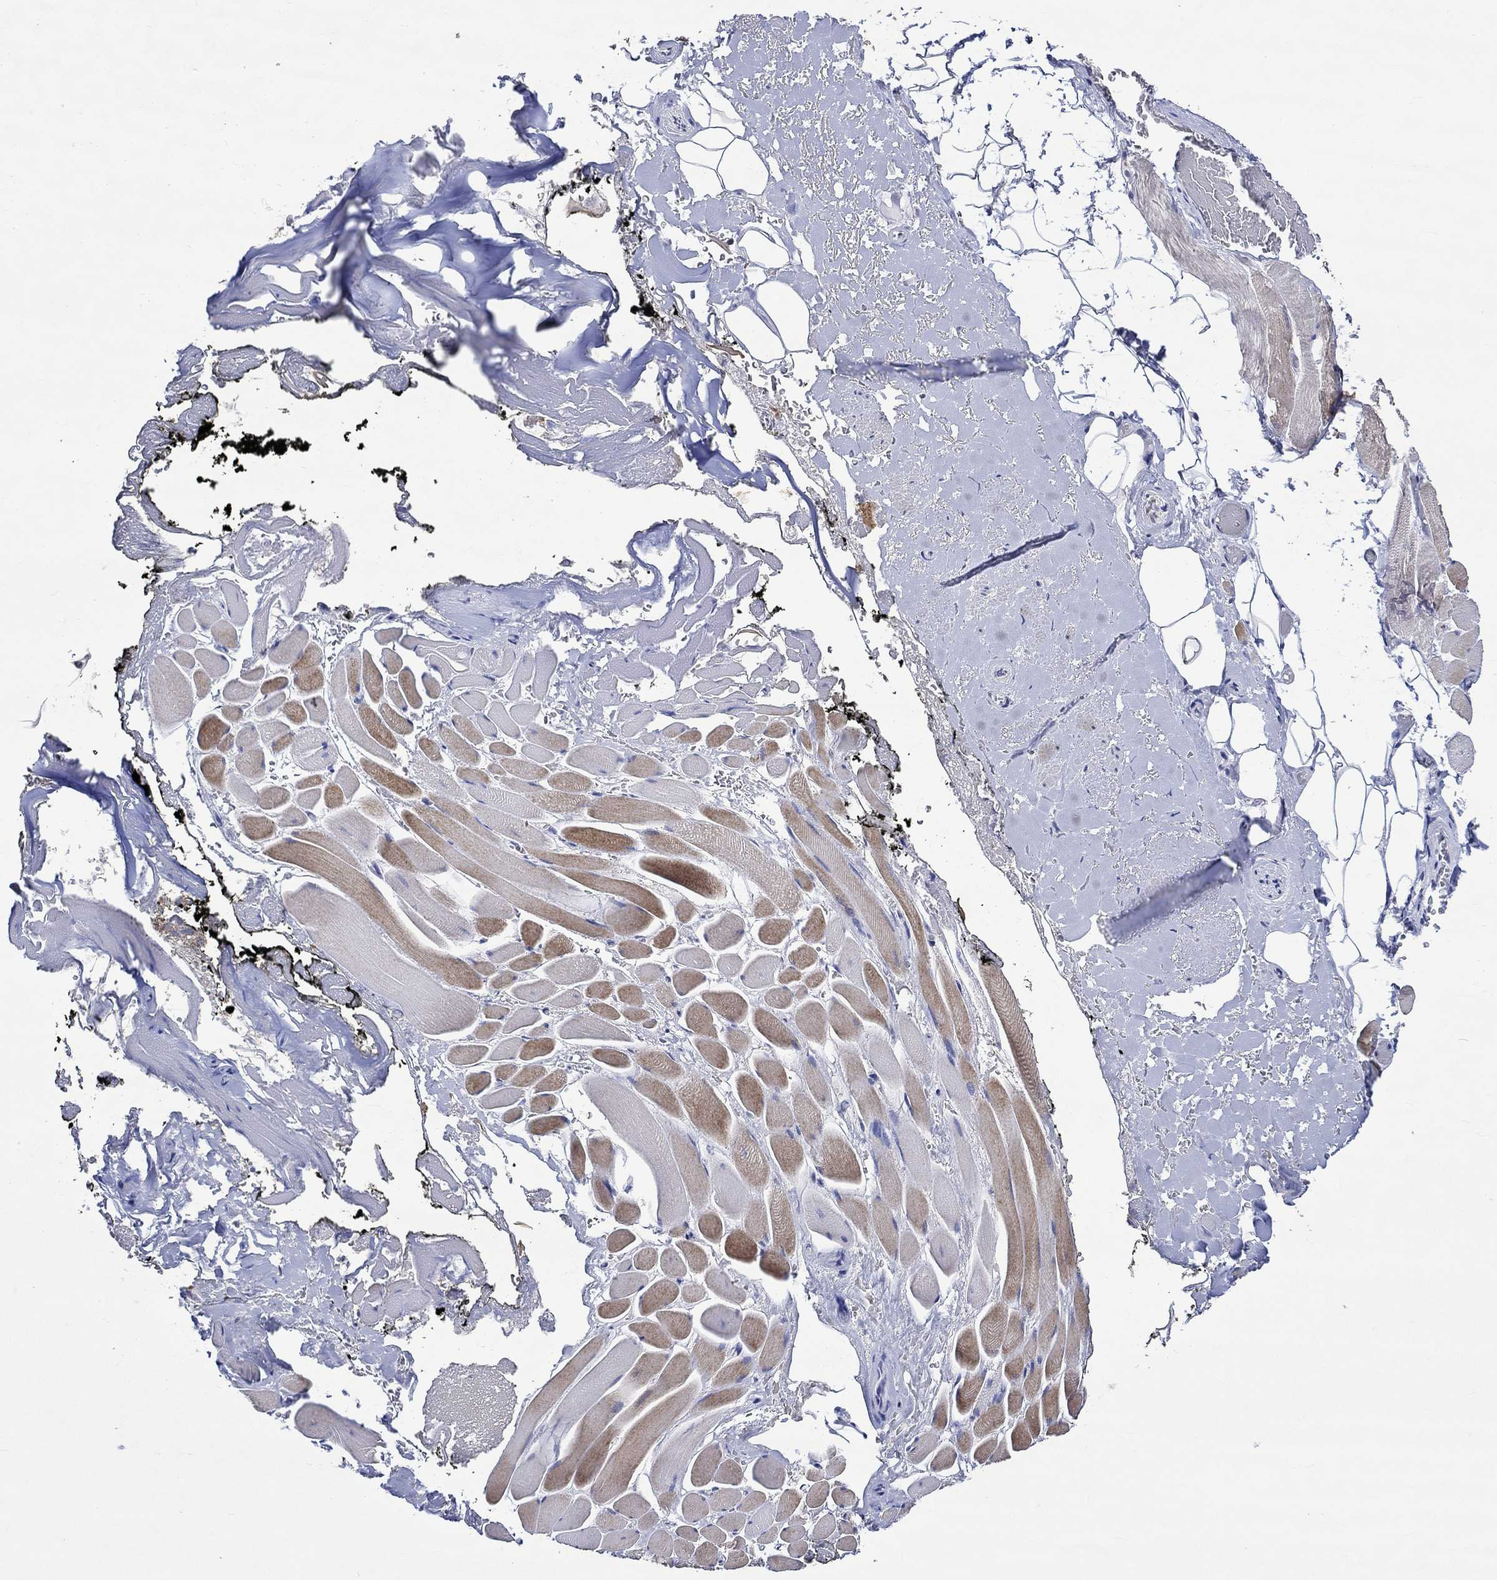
{"staining": {"intensity": "negative", "quantity": "none", "location": "none"}, "tissue": "adipose tissue", "cell_type": "Adipocytes", "image_type": "normal", "snomed": [{"axis": "morphology", "description": "Normal tissue, NOS"}, {"axis": "topography", "description": "Anal"}, {"axis": "topography", "description": "Peripheral nerve tissue"}], "caption": "Immunohistochemical staining of normal human adipose tissue shows no significant positivity in adipocytes.", "gene": "DDX3Y", "patient": {"sex": "male", "age": 53}}